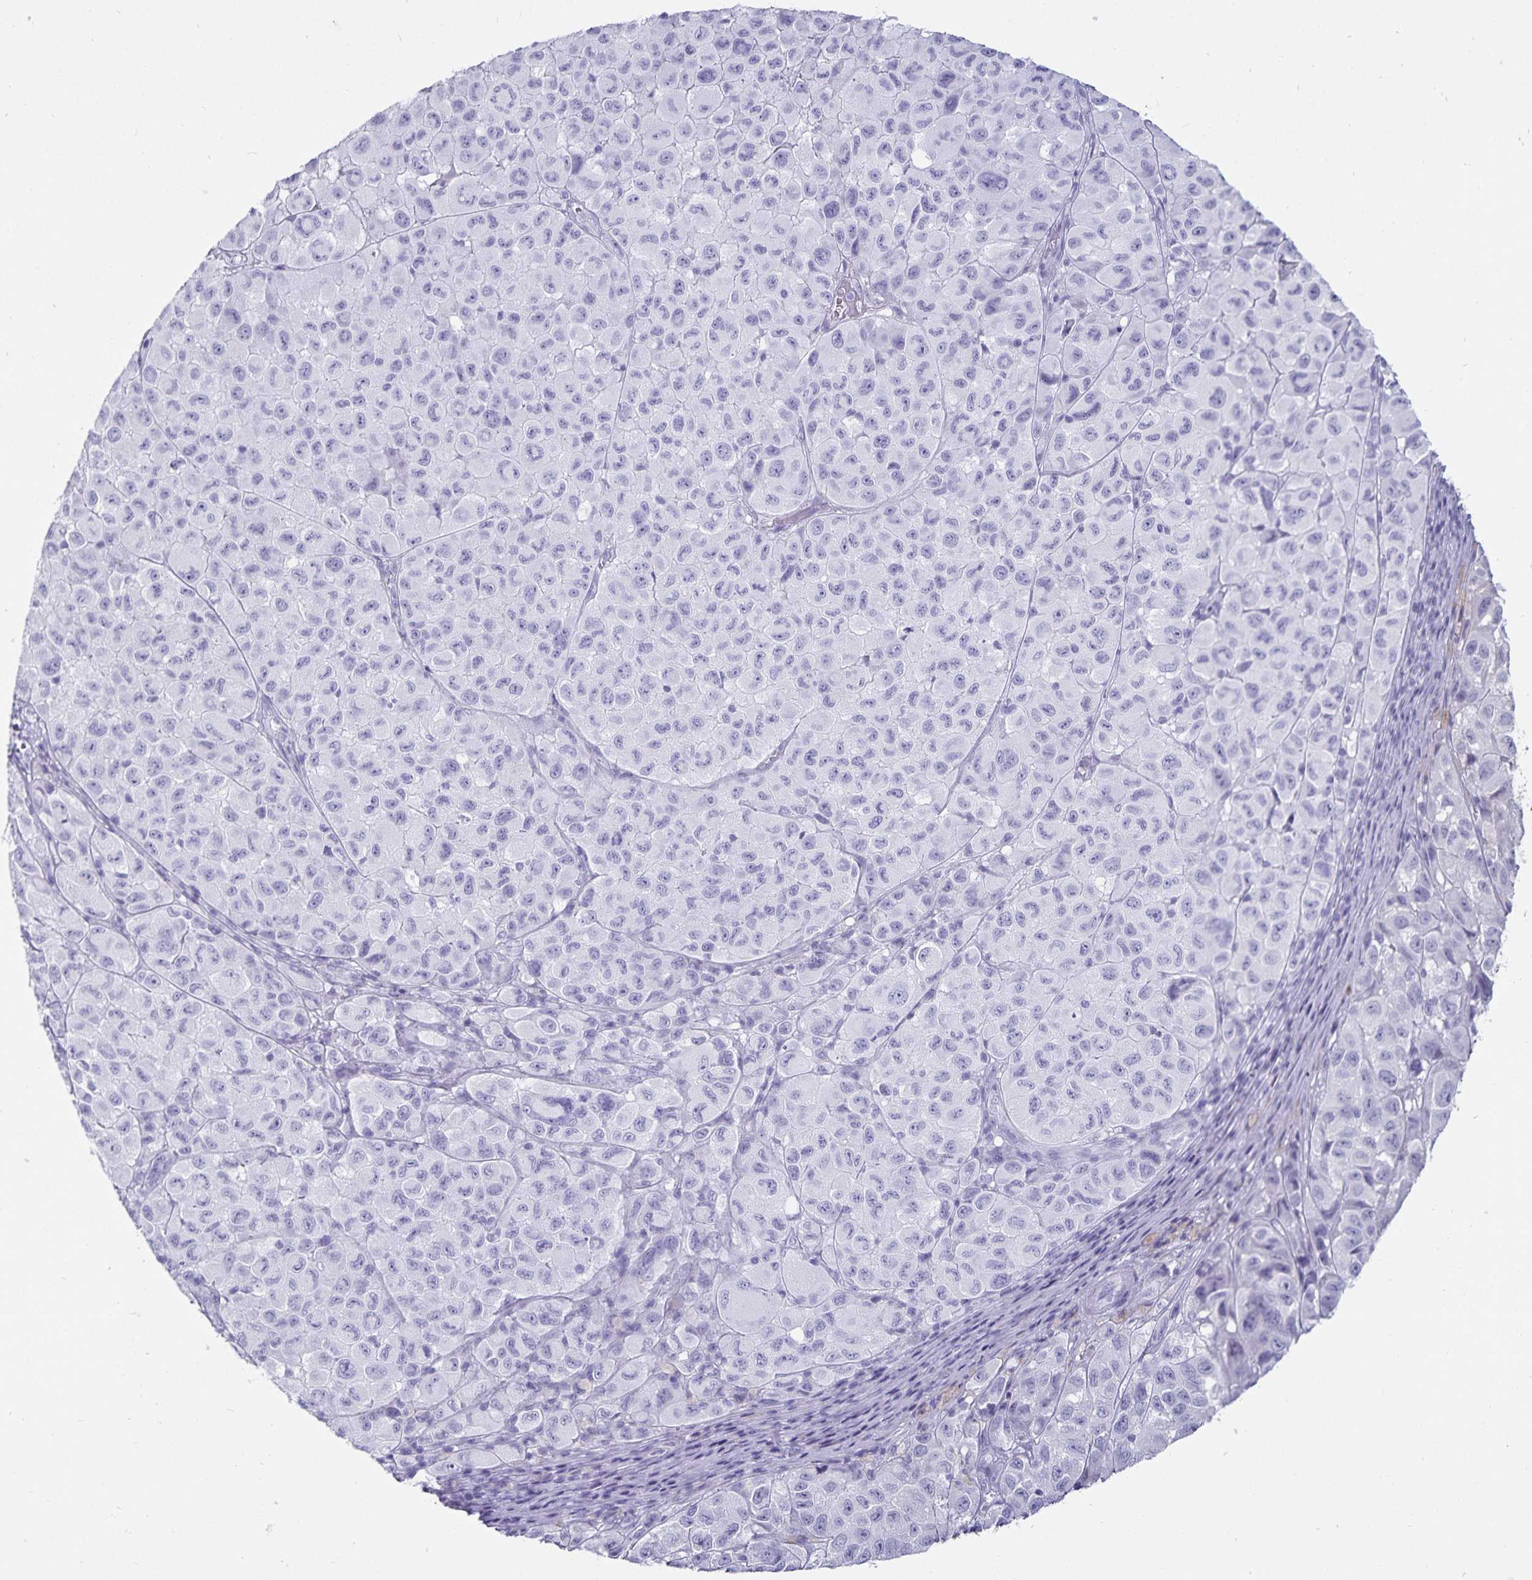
{"staining": {"intensity": "negative", "quantity": "none", "location": "none"}, "tissue": "melanoma", "cell_type": "Tumor cells", "image_type": "cancer", "snomed": [{"axis": "morphology", "description": "Malignant melanoma, NOS"}, {"axis": "topography", "description": "Skin"}], "caption": "This is an IHC histopathology image of malignant melanoma. There is no staining in tumor cells.", "gene": "DEFA6", "patient": {"sex": "male", "age": 93}}